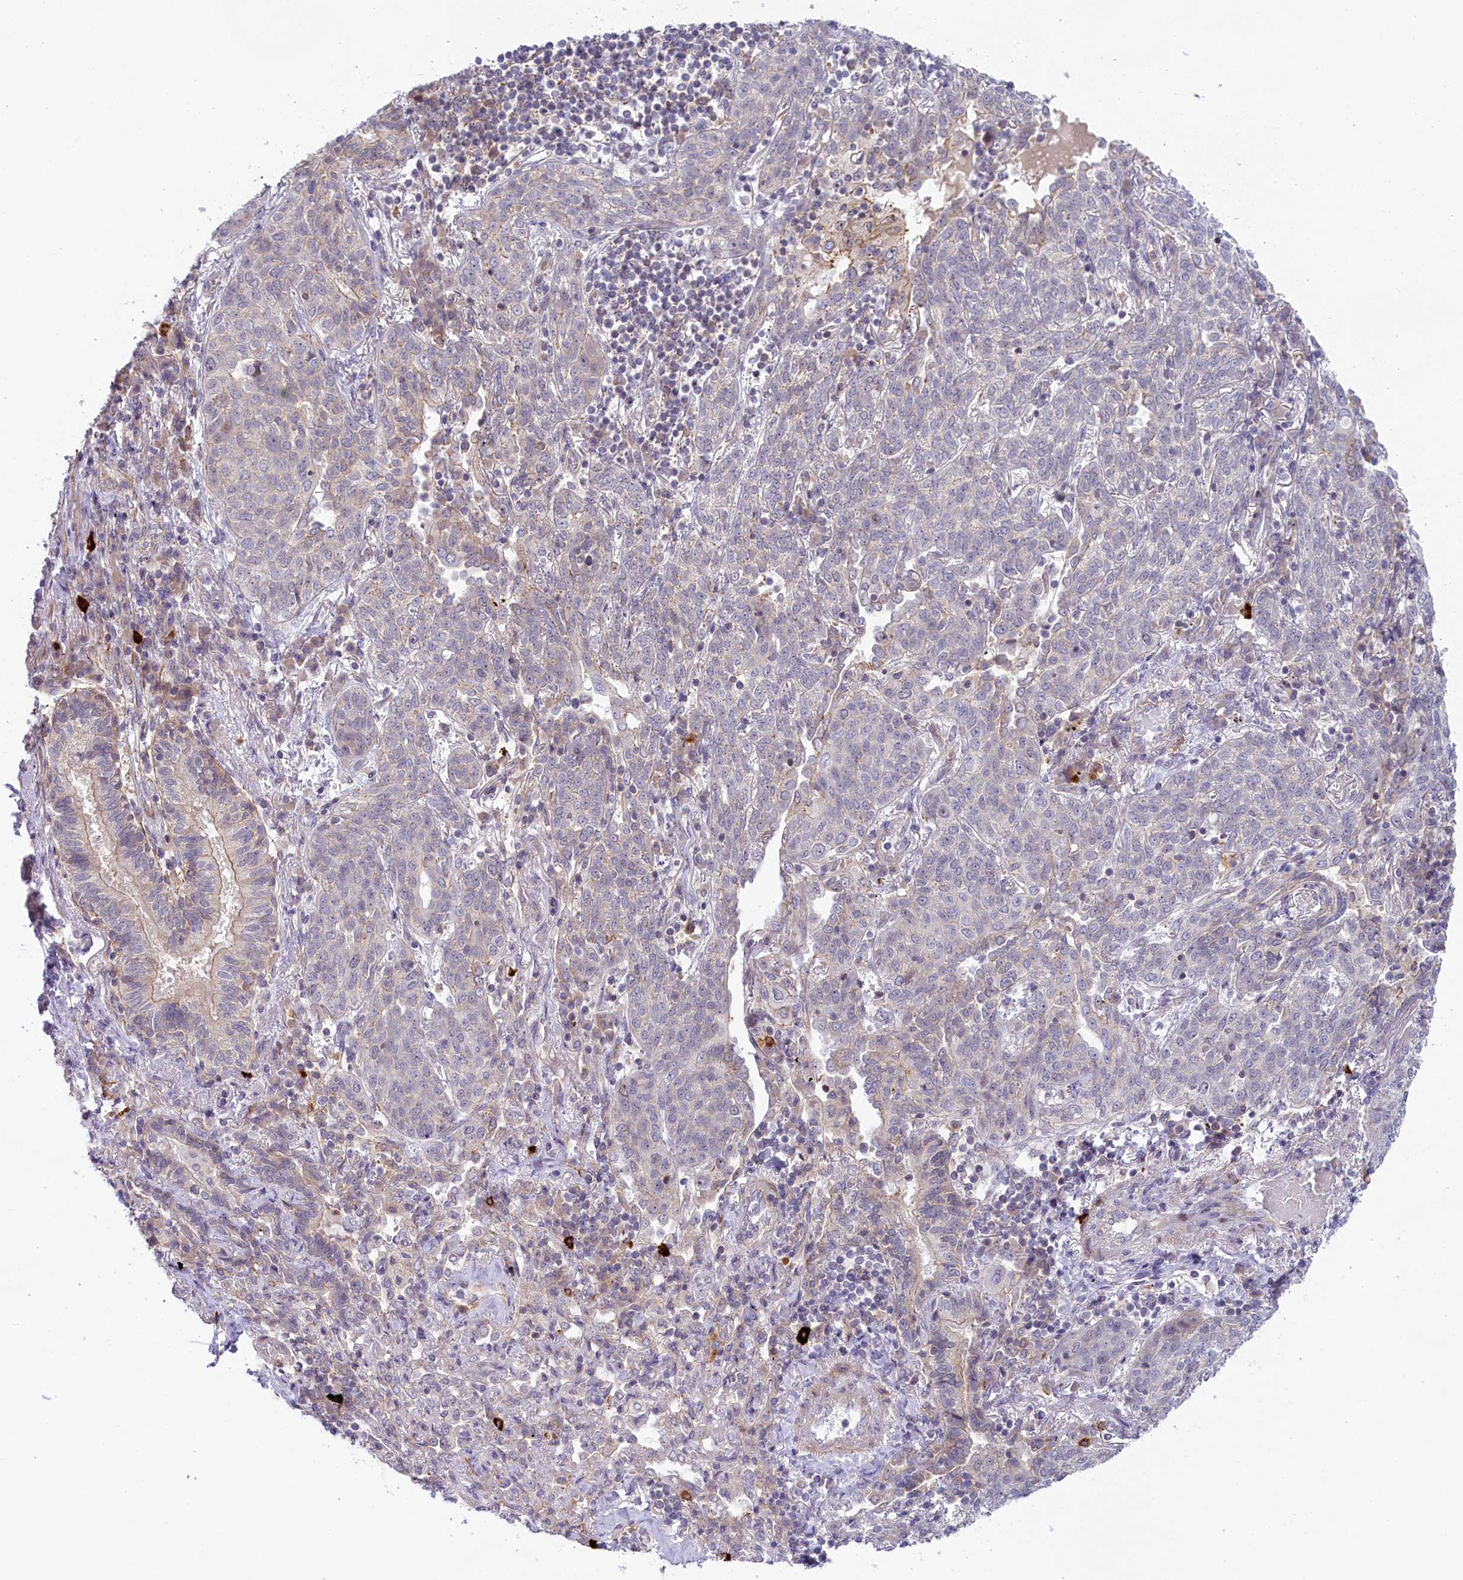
{"staining": {"intensity": "negative", "quantity": "none", "location": "none"}, "tissue": "lung cancer", "cell_type": "Tumor cells", "image_type": "cancer", "snomed": [{"axis": "morphology", "description": "Squamous cell carcinoma, NOS"}, {"axis": "topography", "description": "Lung"}], "caption": "High magnification brightfield microscopy of lung cancer (squamous cell carcinoma) stained with DAB (brown) and counterstained with hematoxylin (blue): tumor cells show no significant expression. (DAB (3,3'-diaminobenzidine) immunohistochemistry visualized using brightfield microscopy, high magnification).", "gene": "CCL23", "patient": {"sex": "female", "age": 70}}